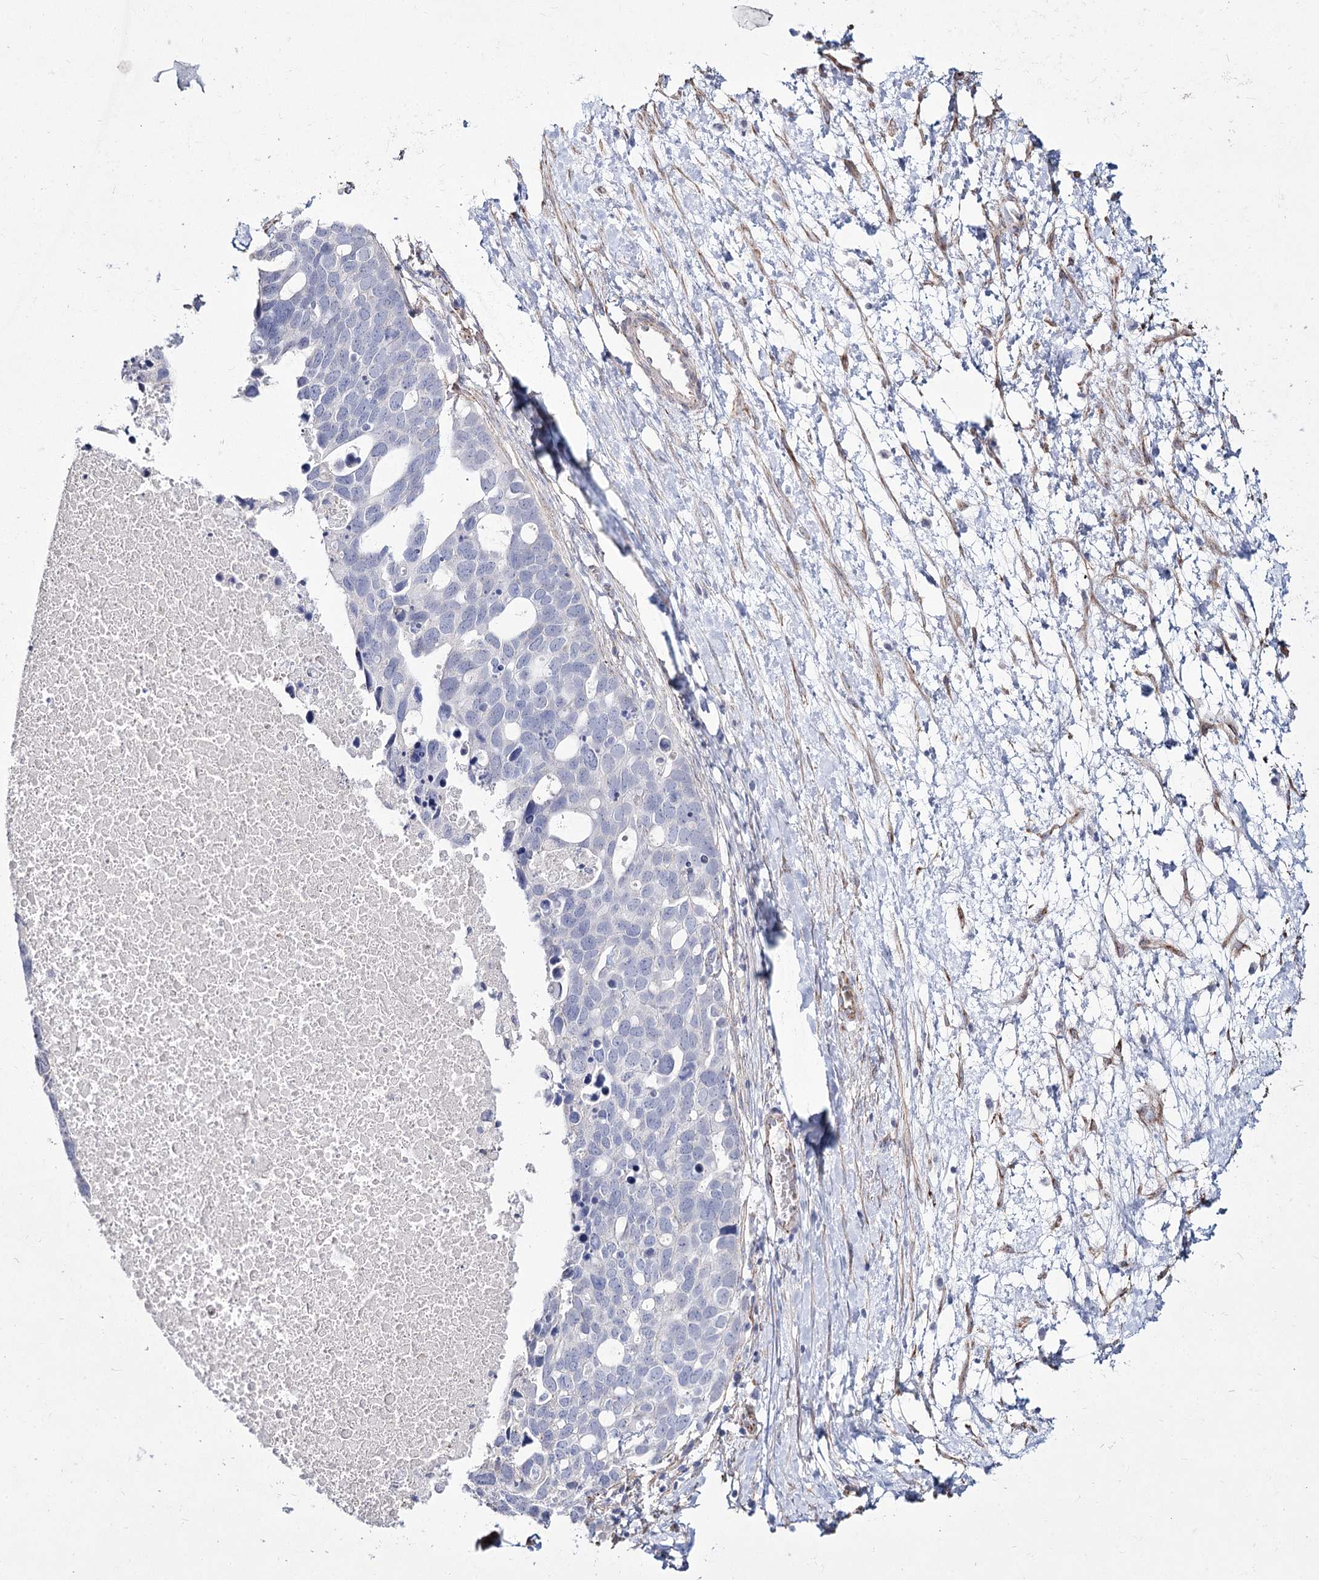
{"staining": {"intensity": "negative", "quantity": "none", "location": "none"}, "tissue": "ovarian cancer", "cell_type": "Tumor cells", "image_type": "cancer", "snomed": [{"axis": "morphology", "description": "Cystadenocarcinoma, serous, NOS"}, {"axis": "topography", "description": "Ovary"}], "caption": "Immunohistochemistry photomicrograph of human ovarian cancer (serous cystadenocarcinoma) stained for a protein (brown), which shows no positivity in tumor cells.", "gene": "ME3", "patient": {"sex": "female", "age": 54}}